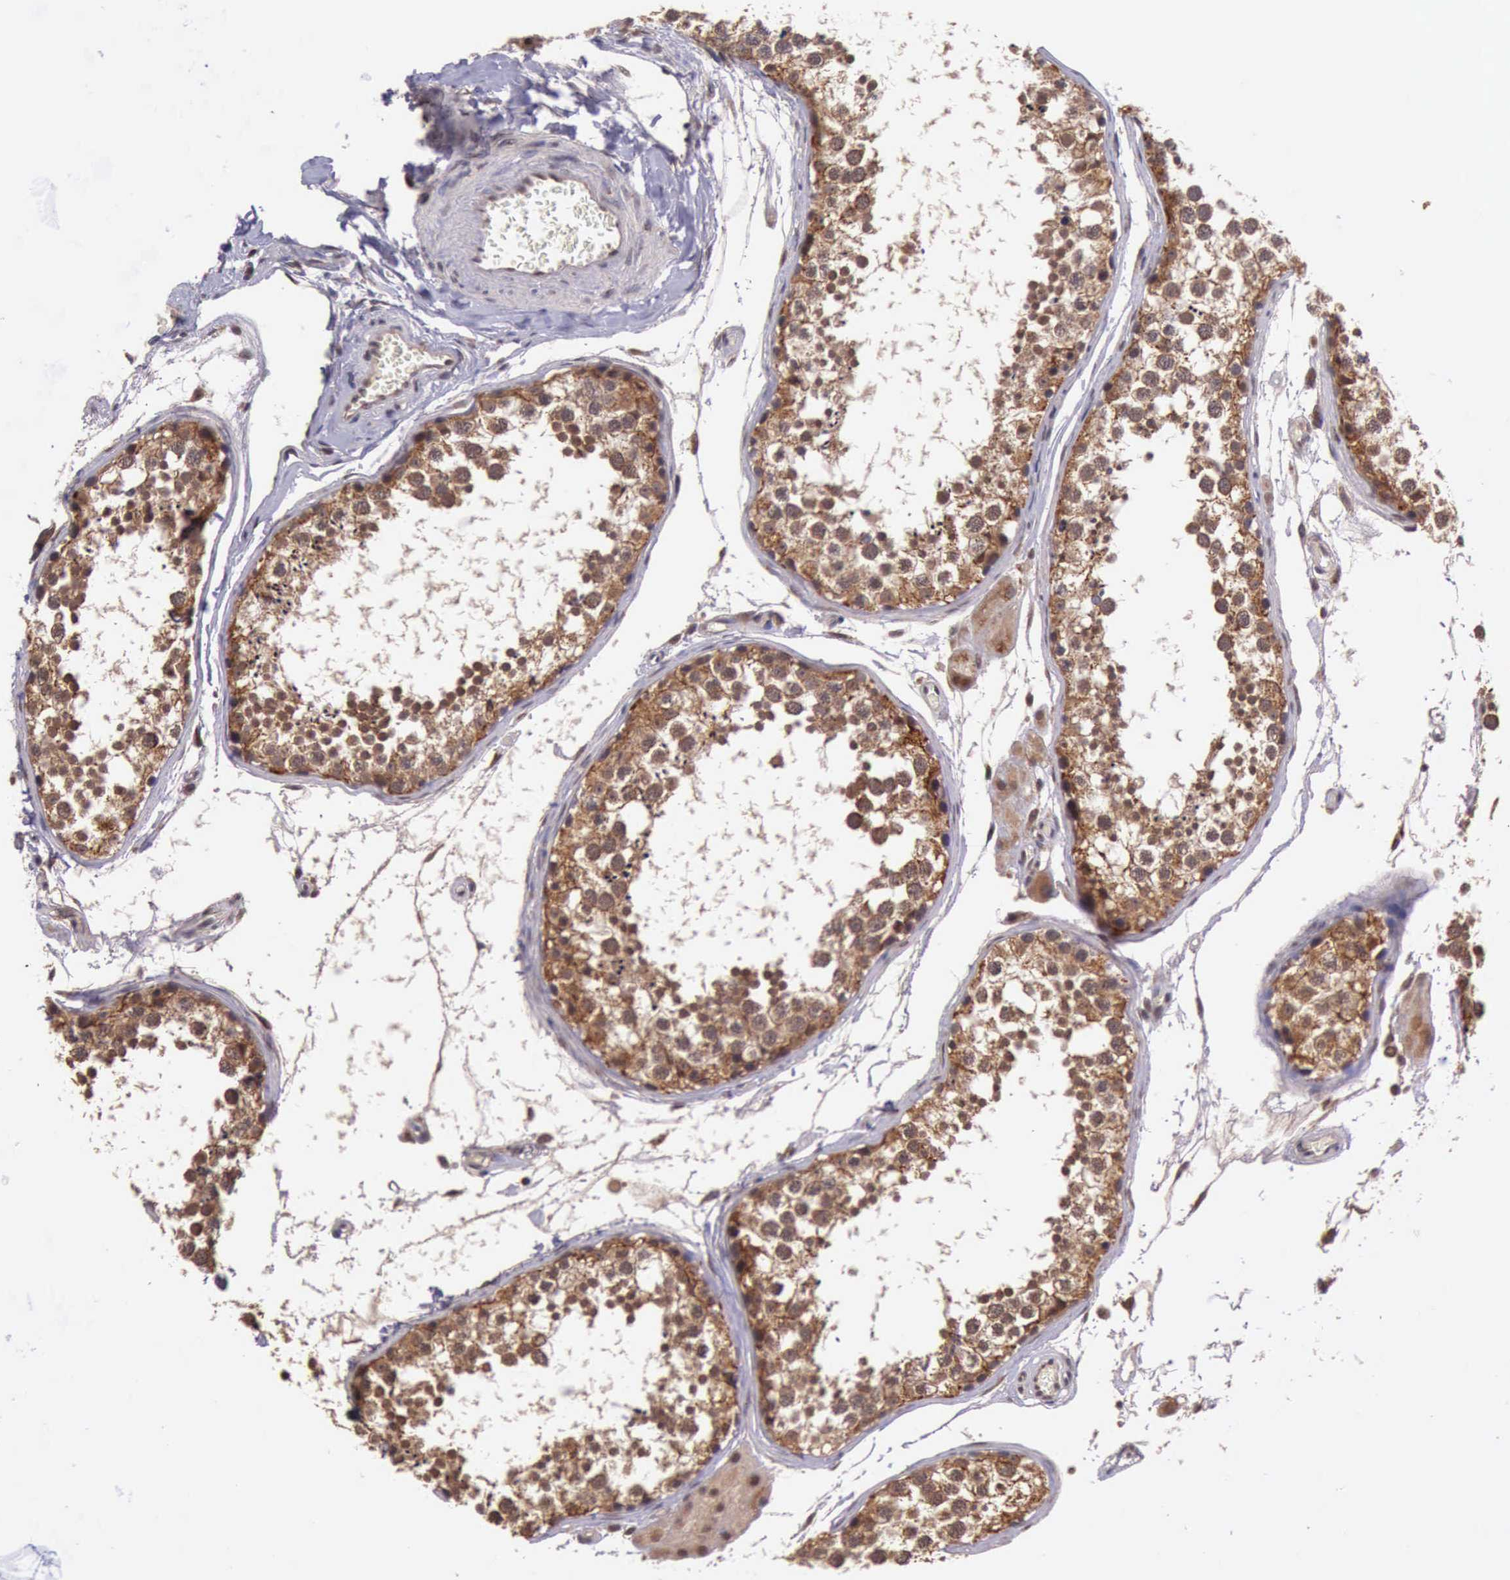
{"staining": {"intensity": "strong", "quantity": ">75%", "location": "cytoplasmic/membranous"}, "tissue": "testis", "cell_type": "Cells in seminiferous ducts", "image_type": "normal", "snomed": [{"axis": "morphology", "description": "Normal tissue, NOS"}, {"axis": "topography", "description": "Testis"}], "caption": "Testis stained with DAB immunohistochemistry demonstrates high levels of strong cytoplasmic/membranous staining in about >75% of cells in seminiferous ducts. The protein is shown in brown color, while the nuclei are stained blue.", "gene": "ARMCX3", "patient": {"sex": "male", "age": 57}}